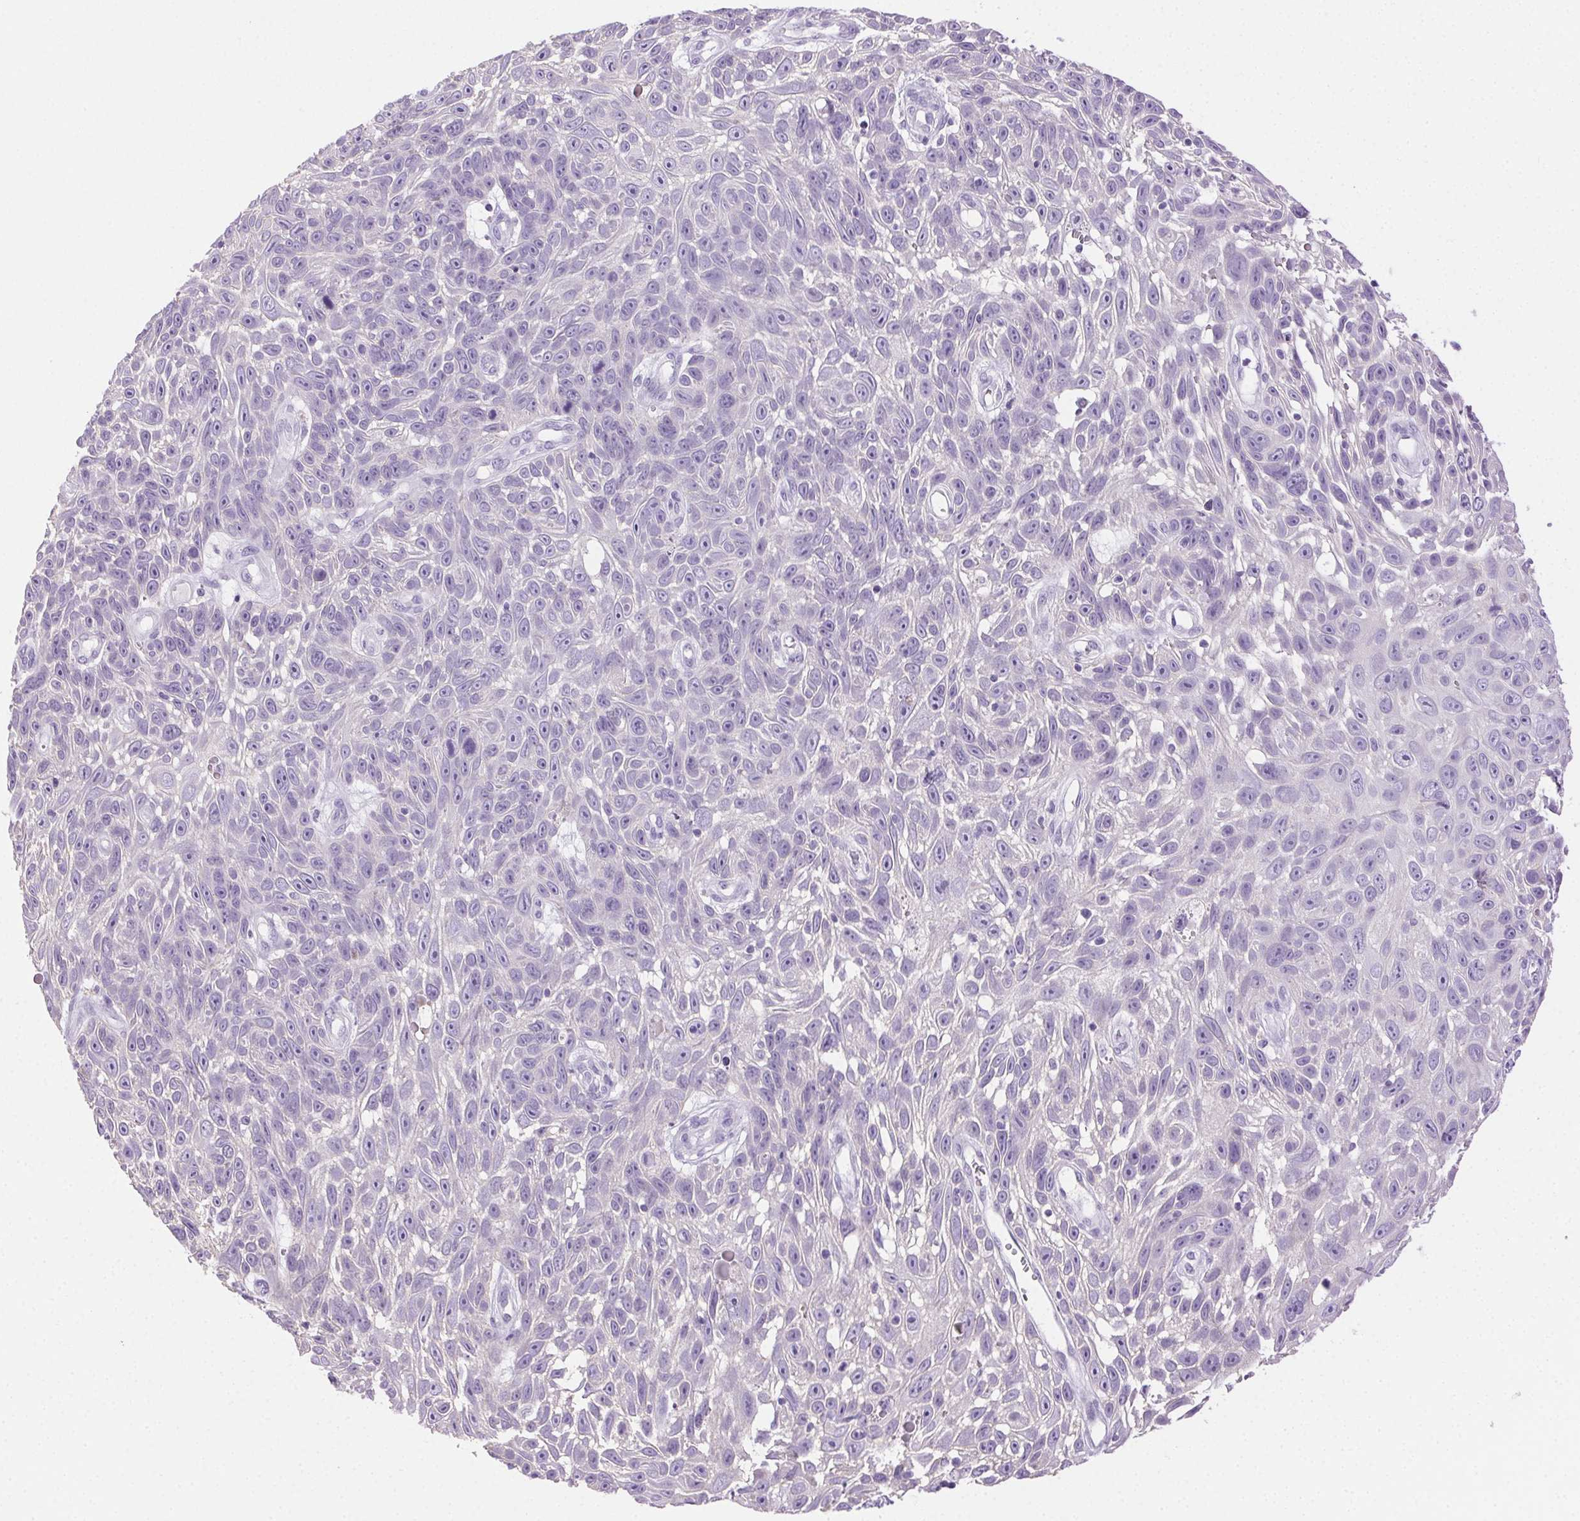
{"staining": {"intensity": "negative", "quantity": "none", "location": "none"}, "tissue": "skin cancer", "cell_type": "Tumor cells", "image_type": "cancer", "snomed": [{"axis": "morphology", "description": "Squamous cell carcinoma, NOS"}, {"axis": "topography", "description": "Skin"}], "caption": "High magnification brightfield microscopy of squamous cell carcinoma (skin) stained with DAB (brown) and counterstained with hematoxylin (blue): tumor cells show no significant staining.", "gene": "CLDN10", "patient": {"sex": "male", "age": 82}}